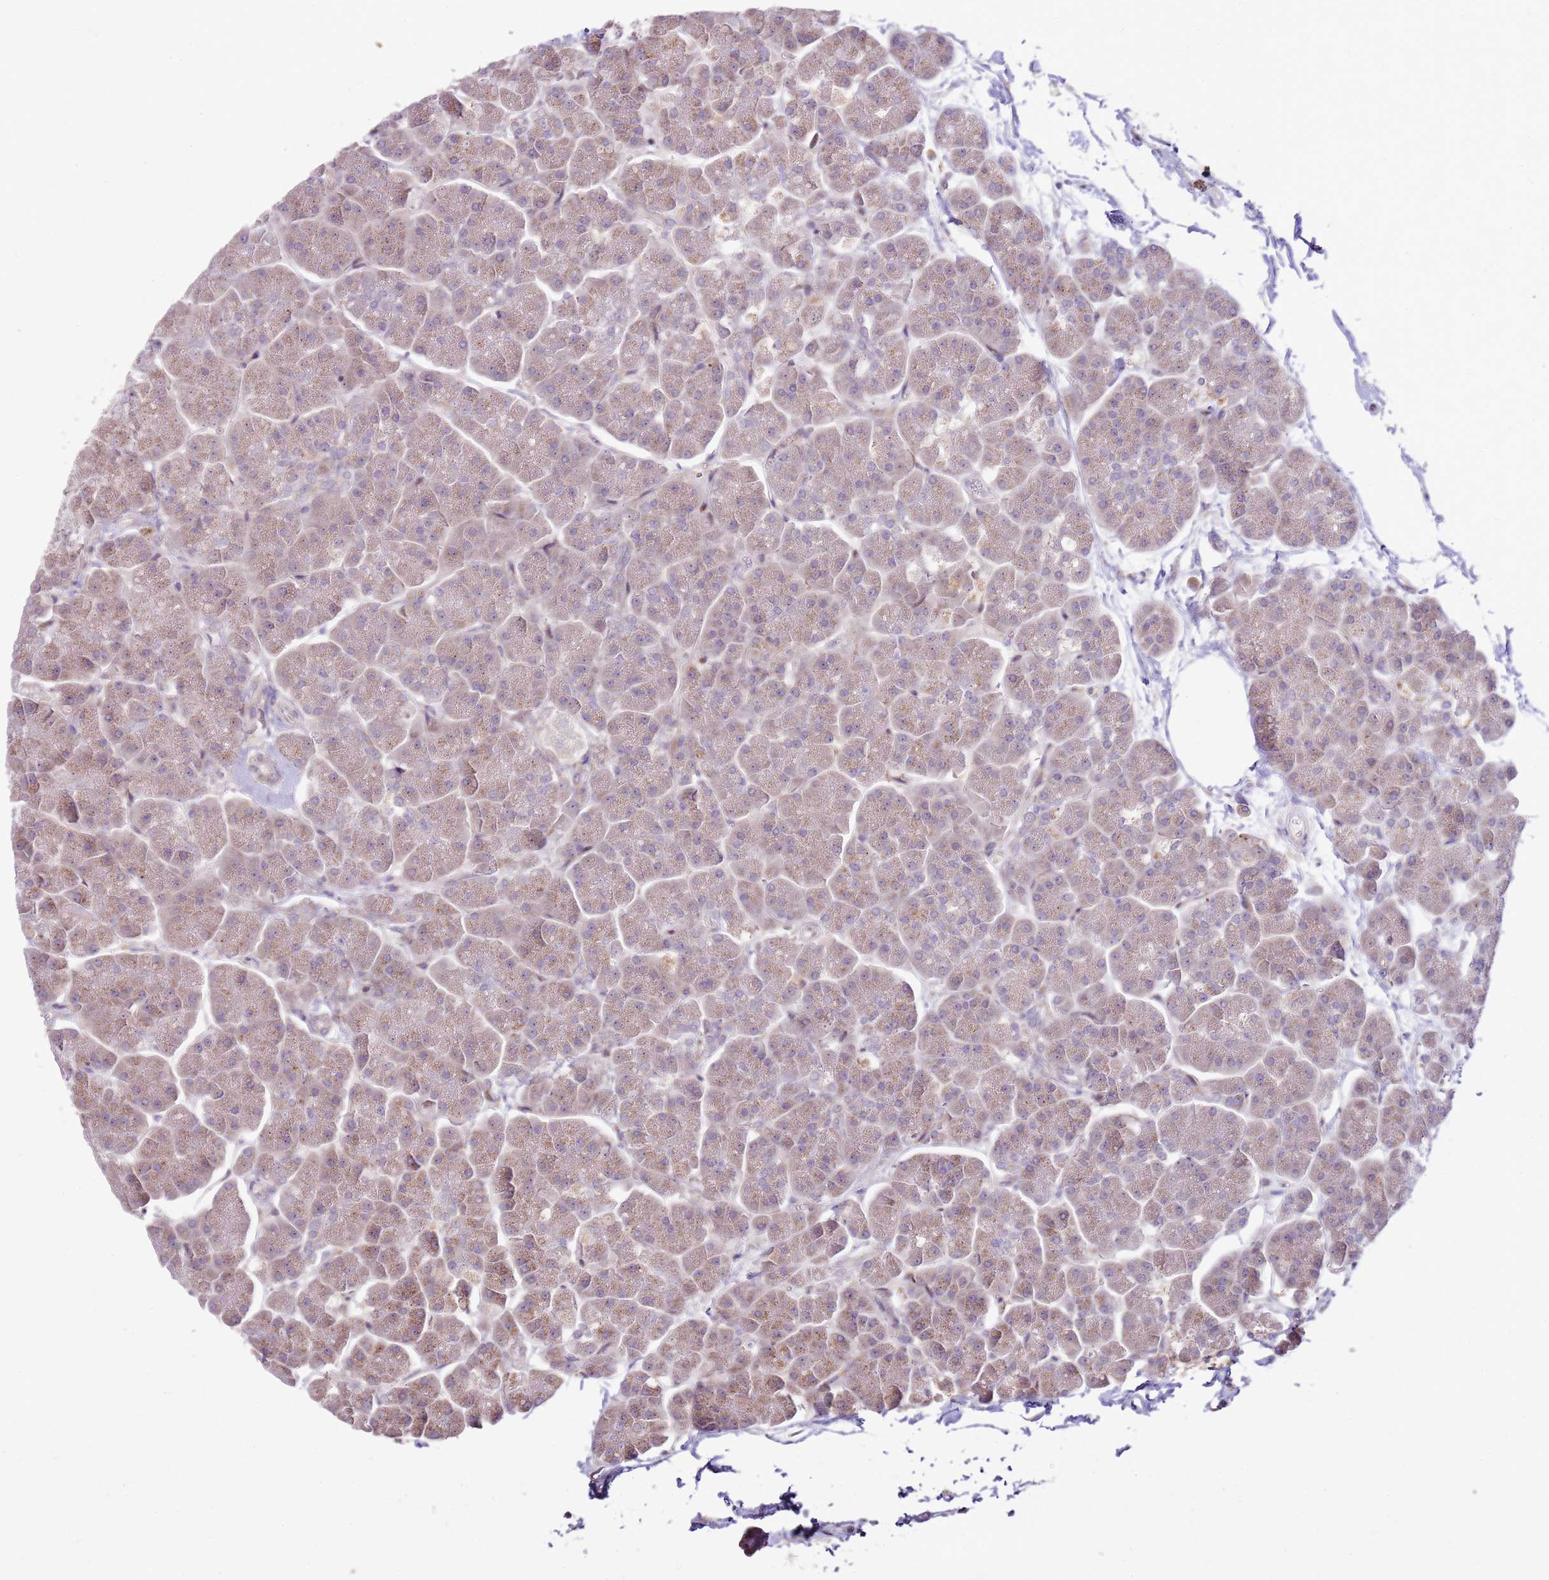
{"staining": {"intensity": "moderate", "quantity": ">75%", "location": "cytoplasmic/membranous"}, "tissue": "pancreas", "cell_type": "Exocrine glandular cells", "image_type": "normal", "snomed": [{"axis": "morphology", "description": "Normal tissue, NOS"}, {"axis": "topography", "description": "Pancreas"}, {"axis": "topography", "description": "Peripheral nerve tissue"}], "caption": "Pancreas stained for a protein displays moderate cytoplasmic/membranous positivity in exocrine glandular cells. Immunohistochemistry stains the protein of interest in brown and the nuclei are stained blue.", "gene": "GRAP", "patient": {"sex": "male", "age": 54}}